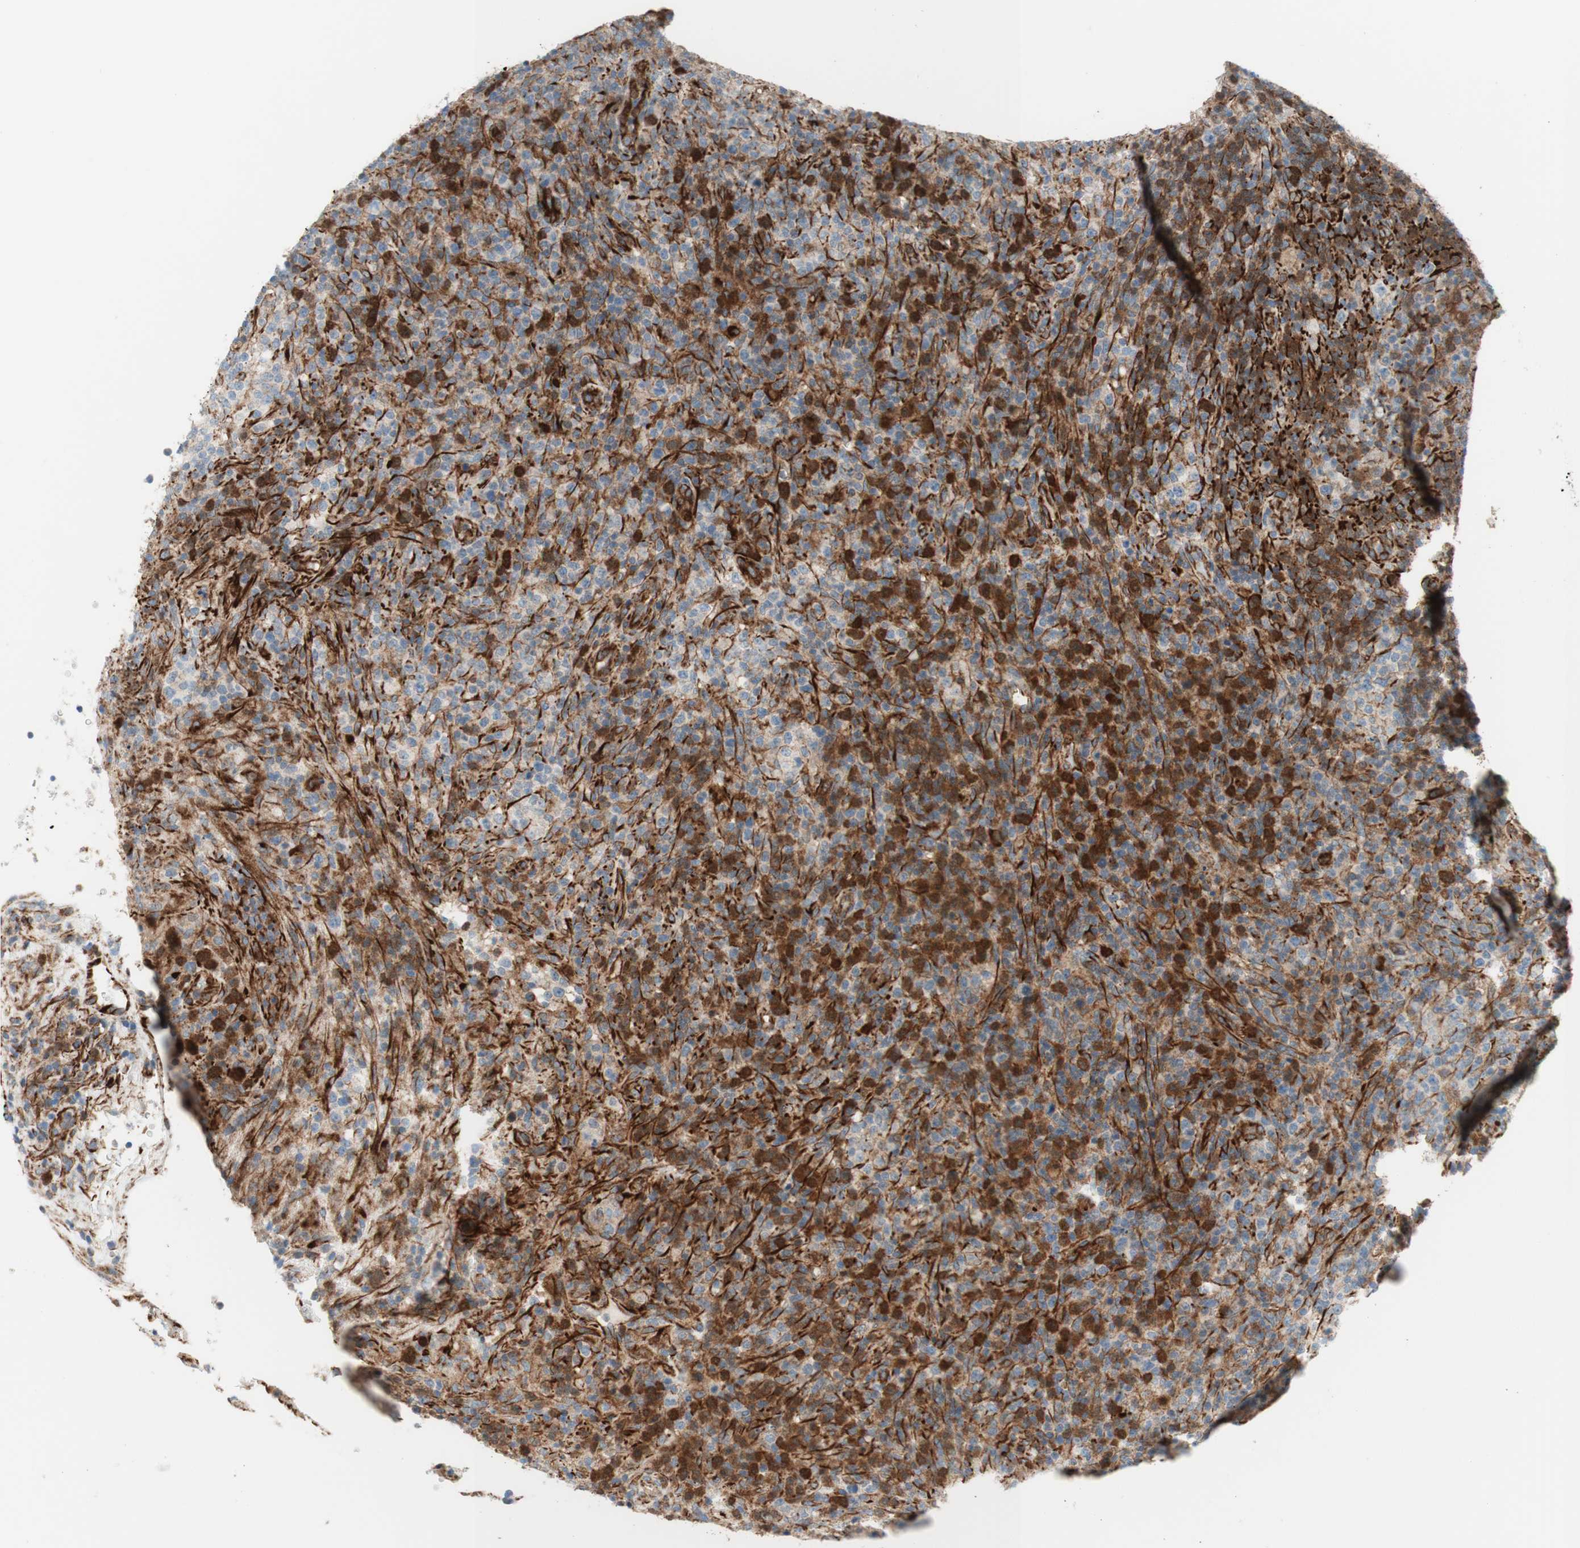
{"staining": {"intensity": "strong", "quantity": "25%-75%", "location": "cytoplasmic/membranous,nuclear"}, "tissue": "lymphoma", "cell_type": "Tumor cells", "image_type": "cancer", "snomed": [{"axis": "morphology", "description": "Malignant lymphoma, non-Hodgkin's type, High grade"}, {"axis": "topography", "description": "Lymph node"}], "caption": "There is high levels of strong cytoplasmic/membranous and nuclear positivity in tumor cells of lymphoma, as demonstrated by immunohistochemical staining (brown color).", "gene": "POU2AF1", "patient": {"sex": "female", "age": 76}}